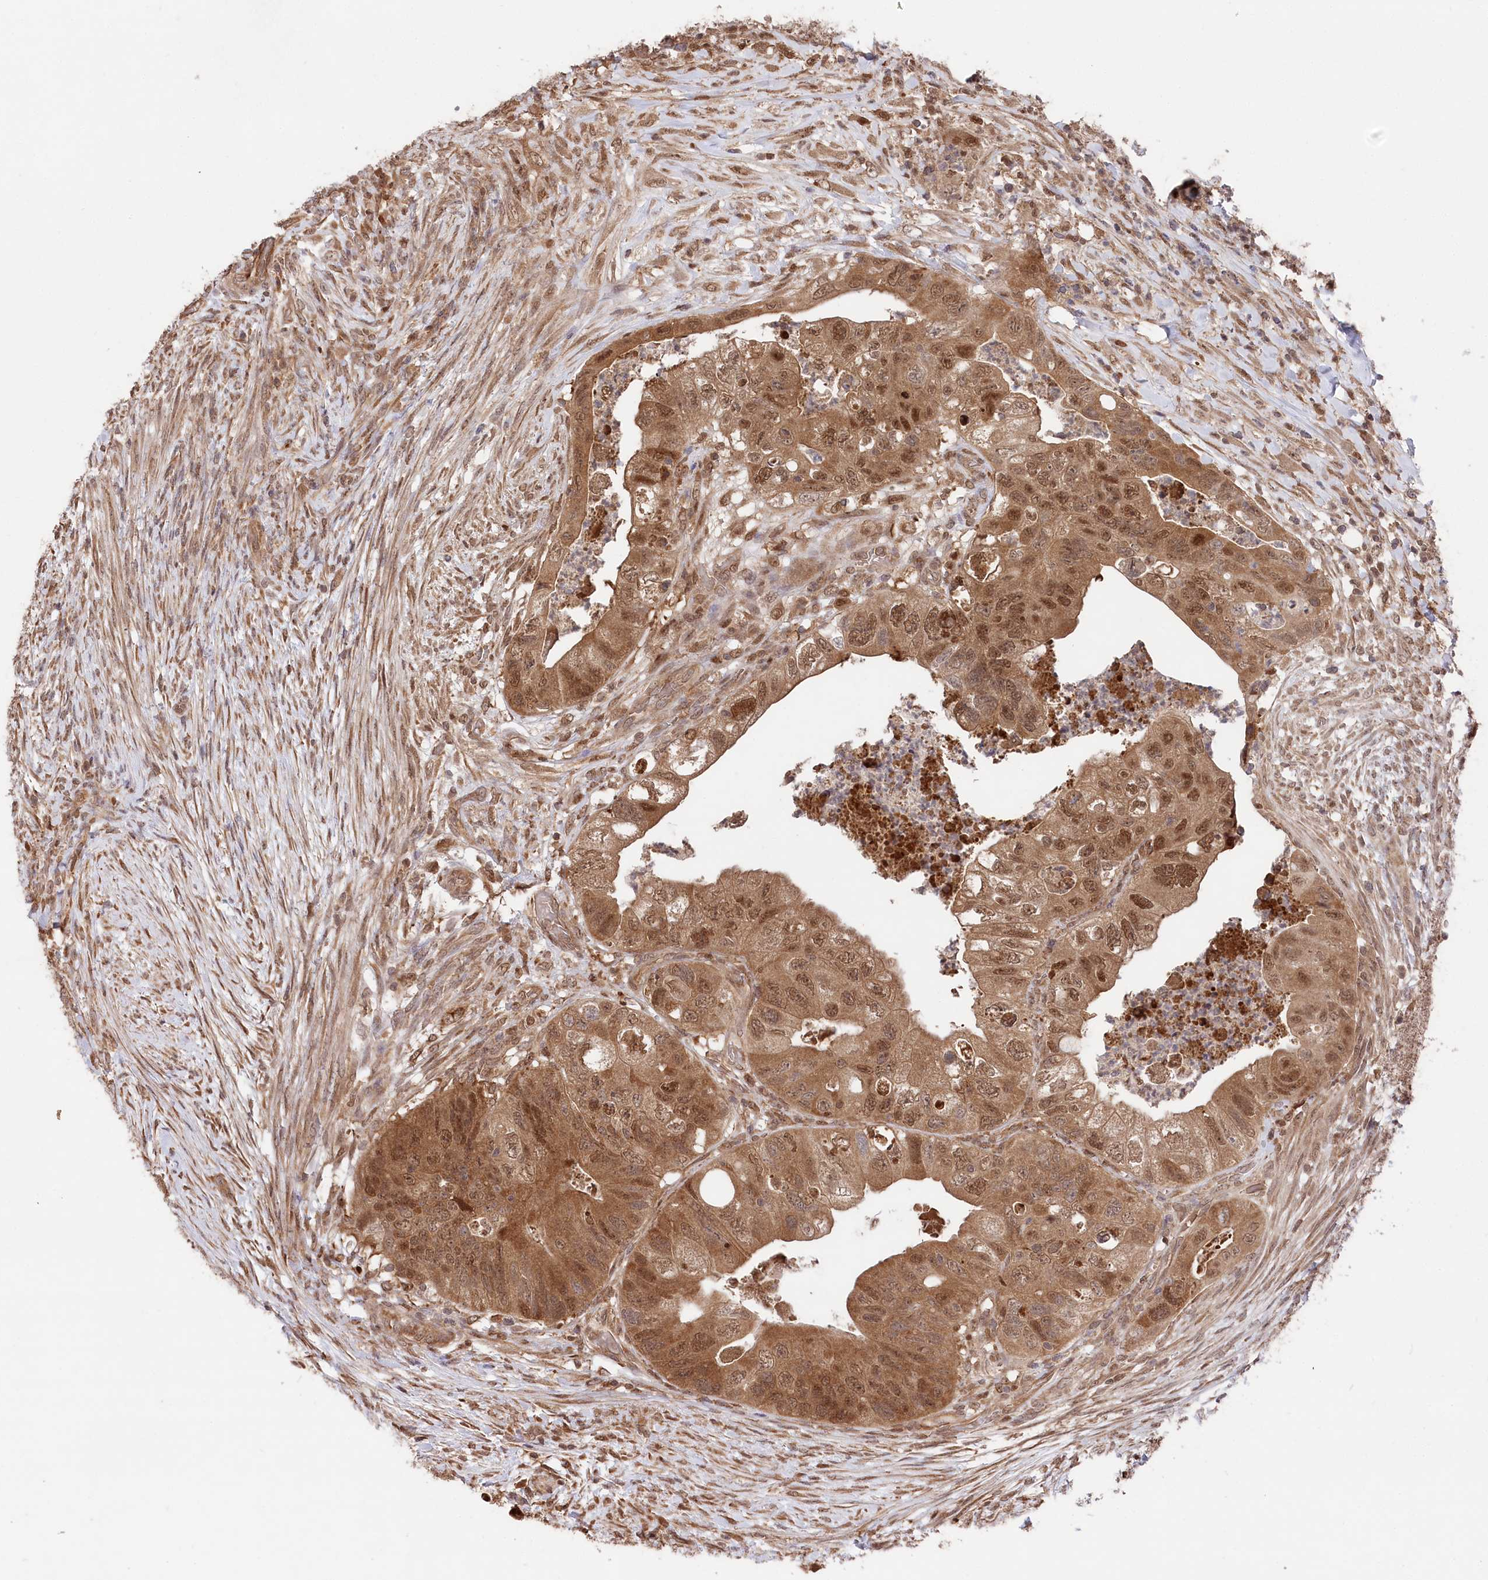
{"staining": {"intensity": "moderate", "quantity": ">75%", "location": "cytoplasmic/membranous,nuclear"}, "tissue": "colorectal cancer", "cell_type": "Tumor cells", "image_type": "cancer", "snomed": [{"axis": "morphology", "description": "Adenocarcinoma, NOS"}, {"axis": "topography", "description": "Rectum"}], "caption": "A high-resolution histopathology image shows immunohistochemistry (IHC) staining of colorectal adenocarcinoma, which exhibits moderate cytoplasmic/membranous and nuclear staining in about >75% of tumor cells.", "gene": "PSMA1", "patient": {"sex": "male", "age": 63}}